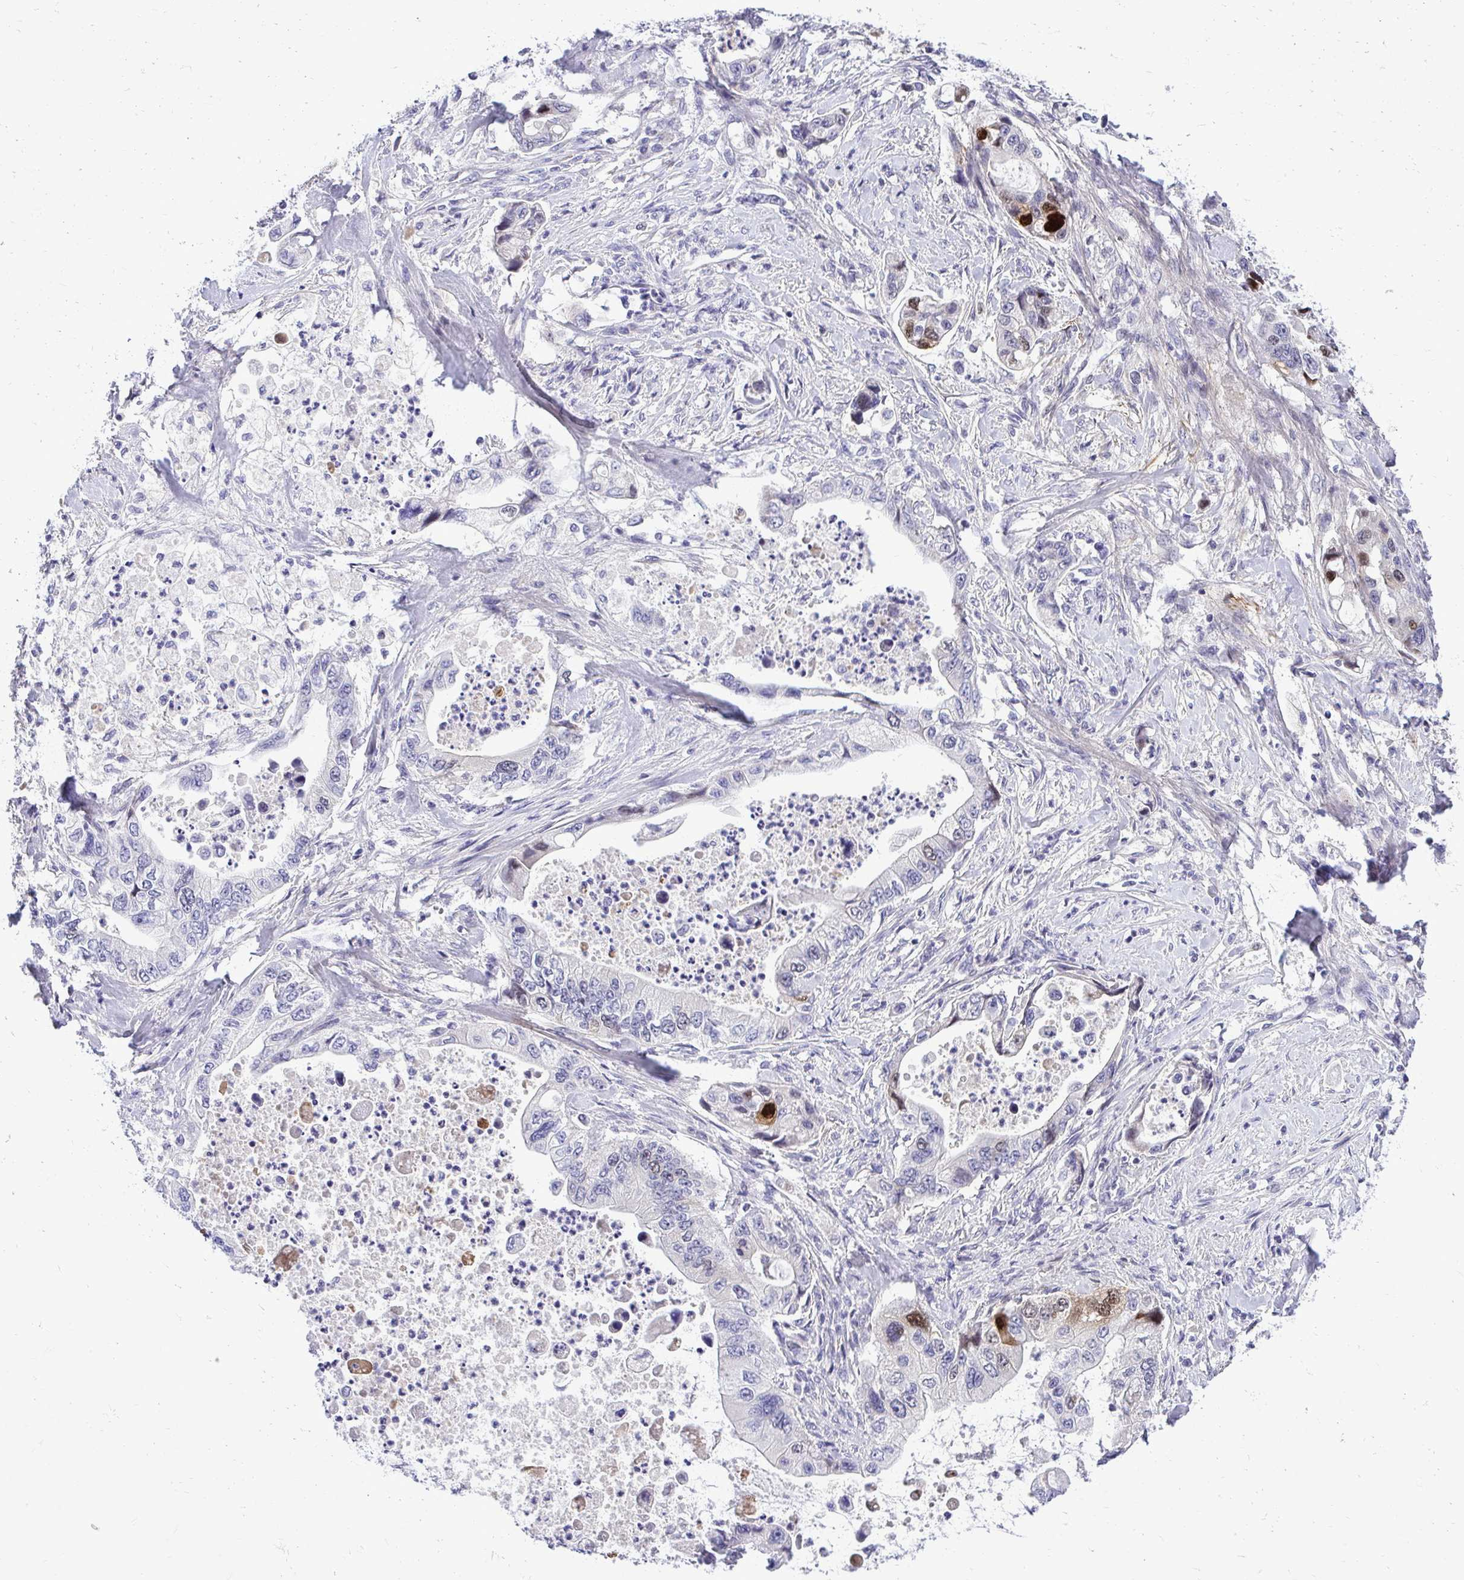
{"staining": {"intensity": "strong", "quantity": "<25%", "location": "nuclear"}, "tissue": "stomach cancer", "cell_type": "Tumor cells", "image_type": "cancer", "snomed": [{"axis": "morphology", "description": "Adenocarcinoma, NOS"}, {"axis": "topography", "description": "Pancreas"}, {"axis": "topography", "description": "Stomach, upper"}], "caption": "This micrograph demonstrates immunohistochemistry staining of stomach adenocarcinoma, with medium strong nuclear staining in approximately <25% of tumor cells.", "gene": "CDC20", "patient": {"sex": "male", "age": 77}}